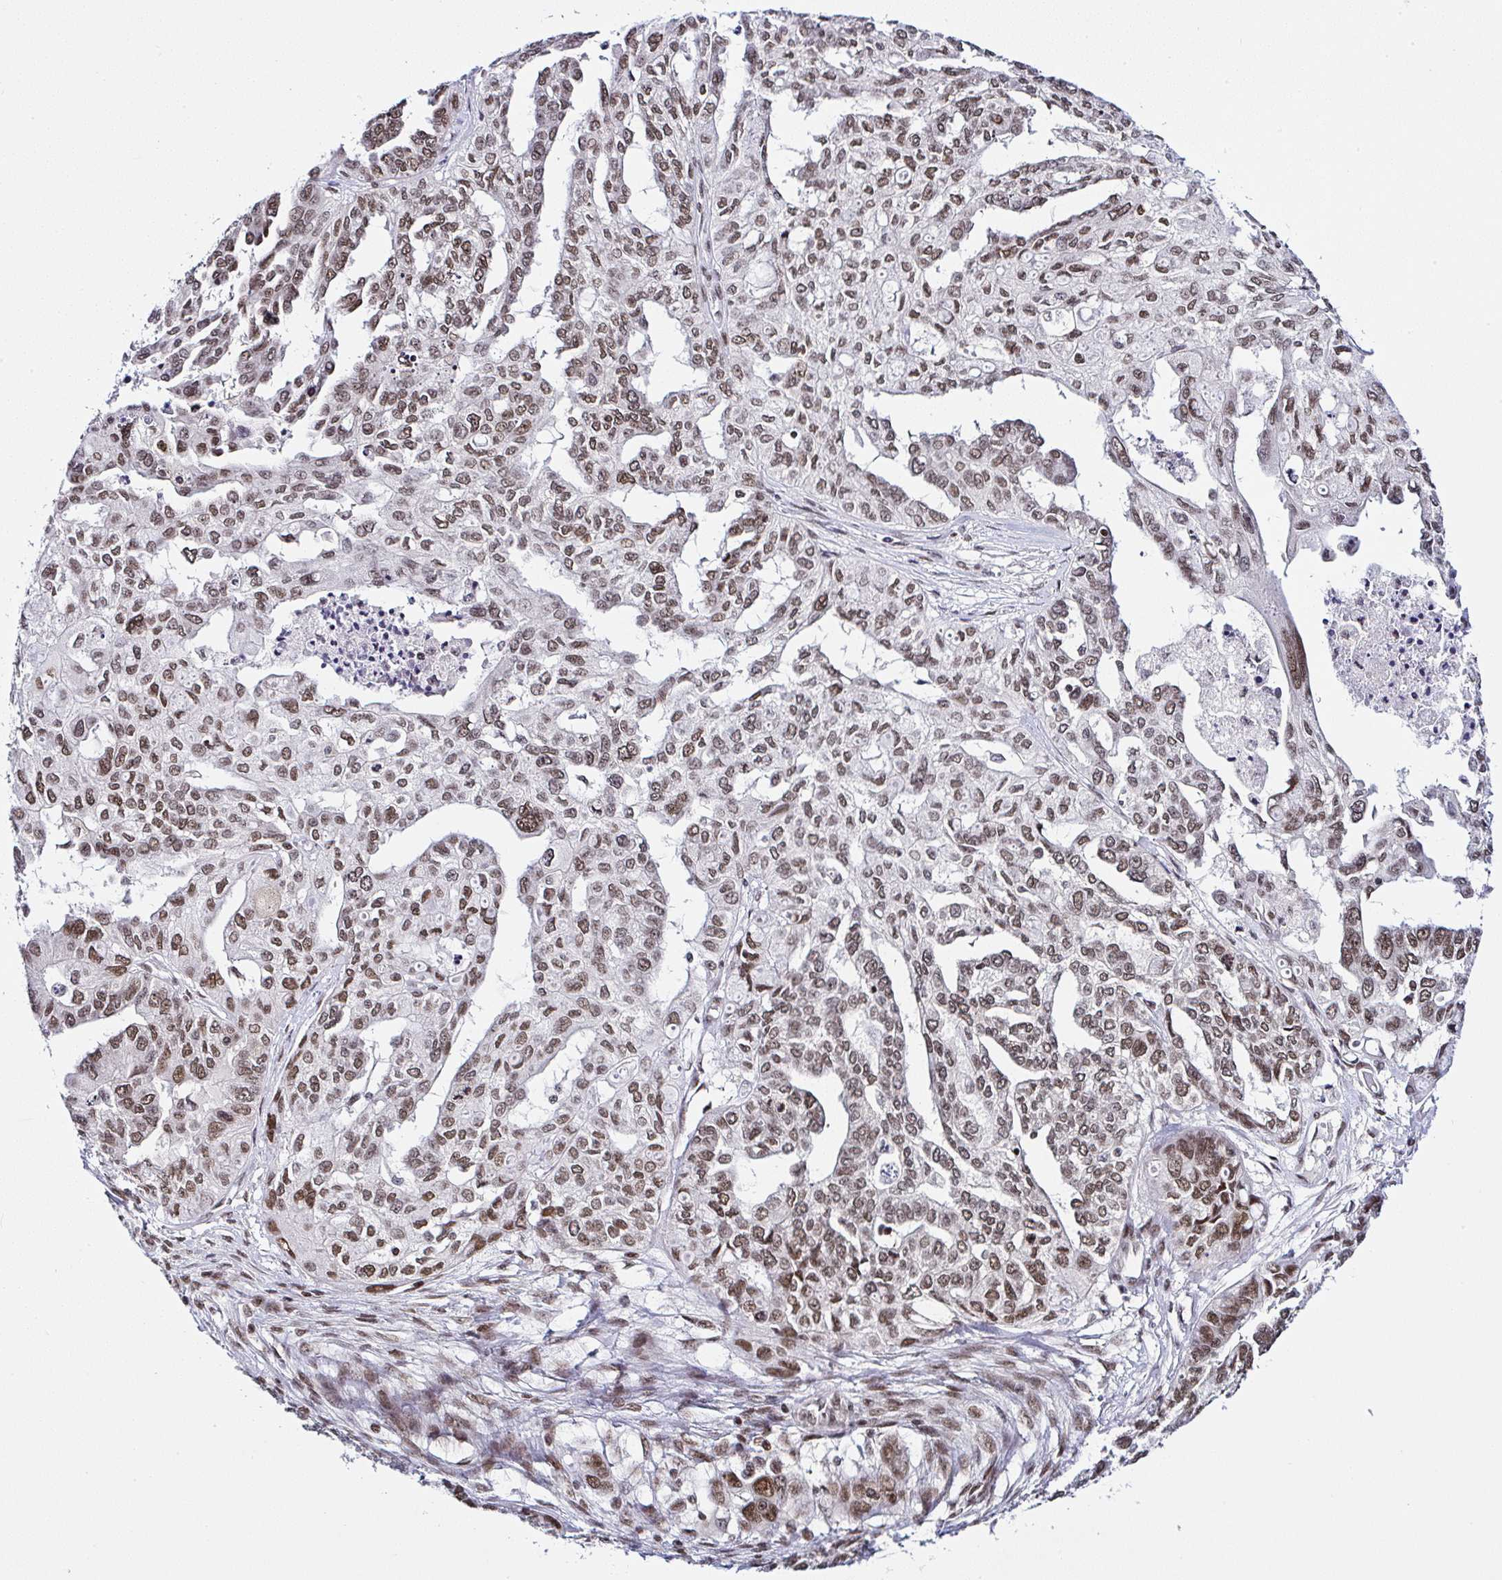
{"staining": {"intensity": "moderate", "quantity": ">75%", "location": "nuclear"}, "tissue": "ovarian cancer", "cell_type": "Tumor cells", "image_type": "cancer", "snomed": [{"axis": "morphology", "description": "Cystadenocarcinoma, serous, NOS"}, {"axis": "topography", "description": "Ovary"}], "caption": "The micrograph exhibits a brown stain indicating the presence of a protein in the nuclear of tumor cells in ovarian cancer.", "gene": "DR1", "patient": {"sex": "female", "age": 53}}